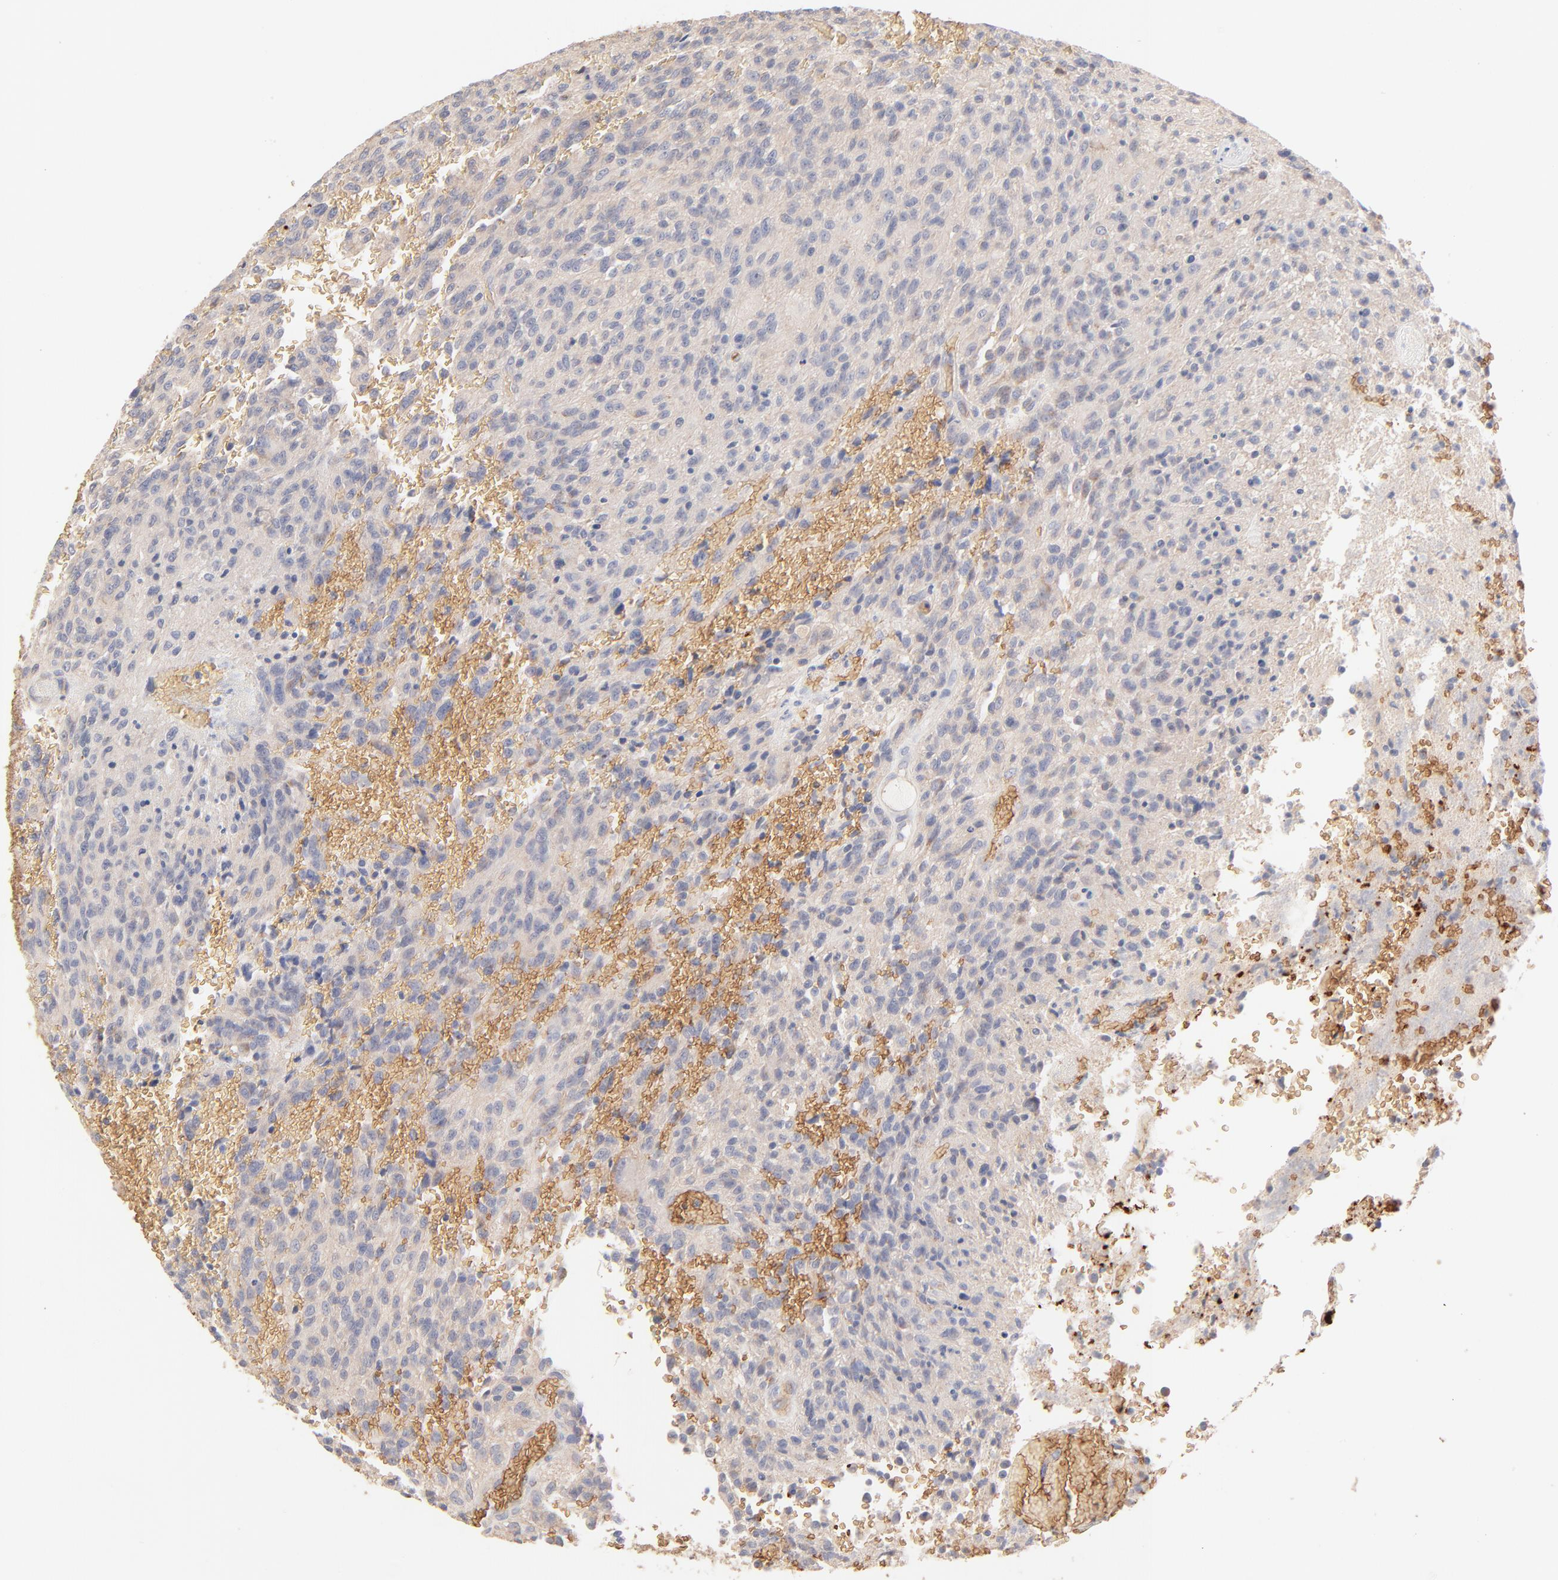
{"staining": {"intensity": "negative", "quantity": "none", "location": "none"}, "tissue": "glioma", "cell_type": "Tumor cells", "image_type": "cancer", "snomed": [{"axis": "morphology", "description": "Normal tissue, NOS"}, {"axis": "morphology", "description": "Glioma, malignant, High grade"}, {"axis": "topography", "description": "Cerebral cortex"}], "caption": "A high-resolution image shows IHC staining of glioma, which demonstrates no significant staining in tumor cells.", "gene": "SPTB", "patient": {"sex": "male", "age": 56}}